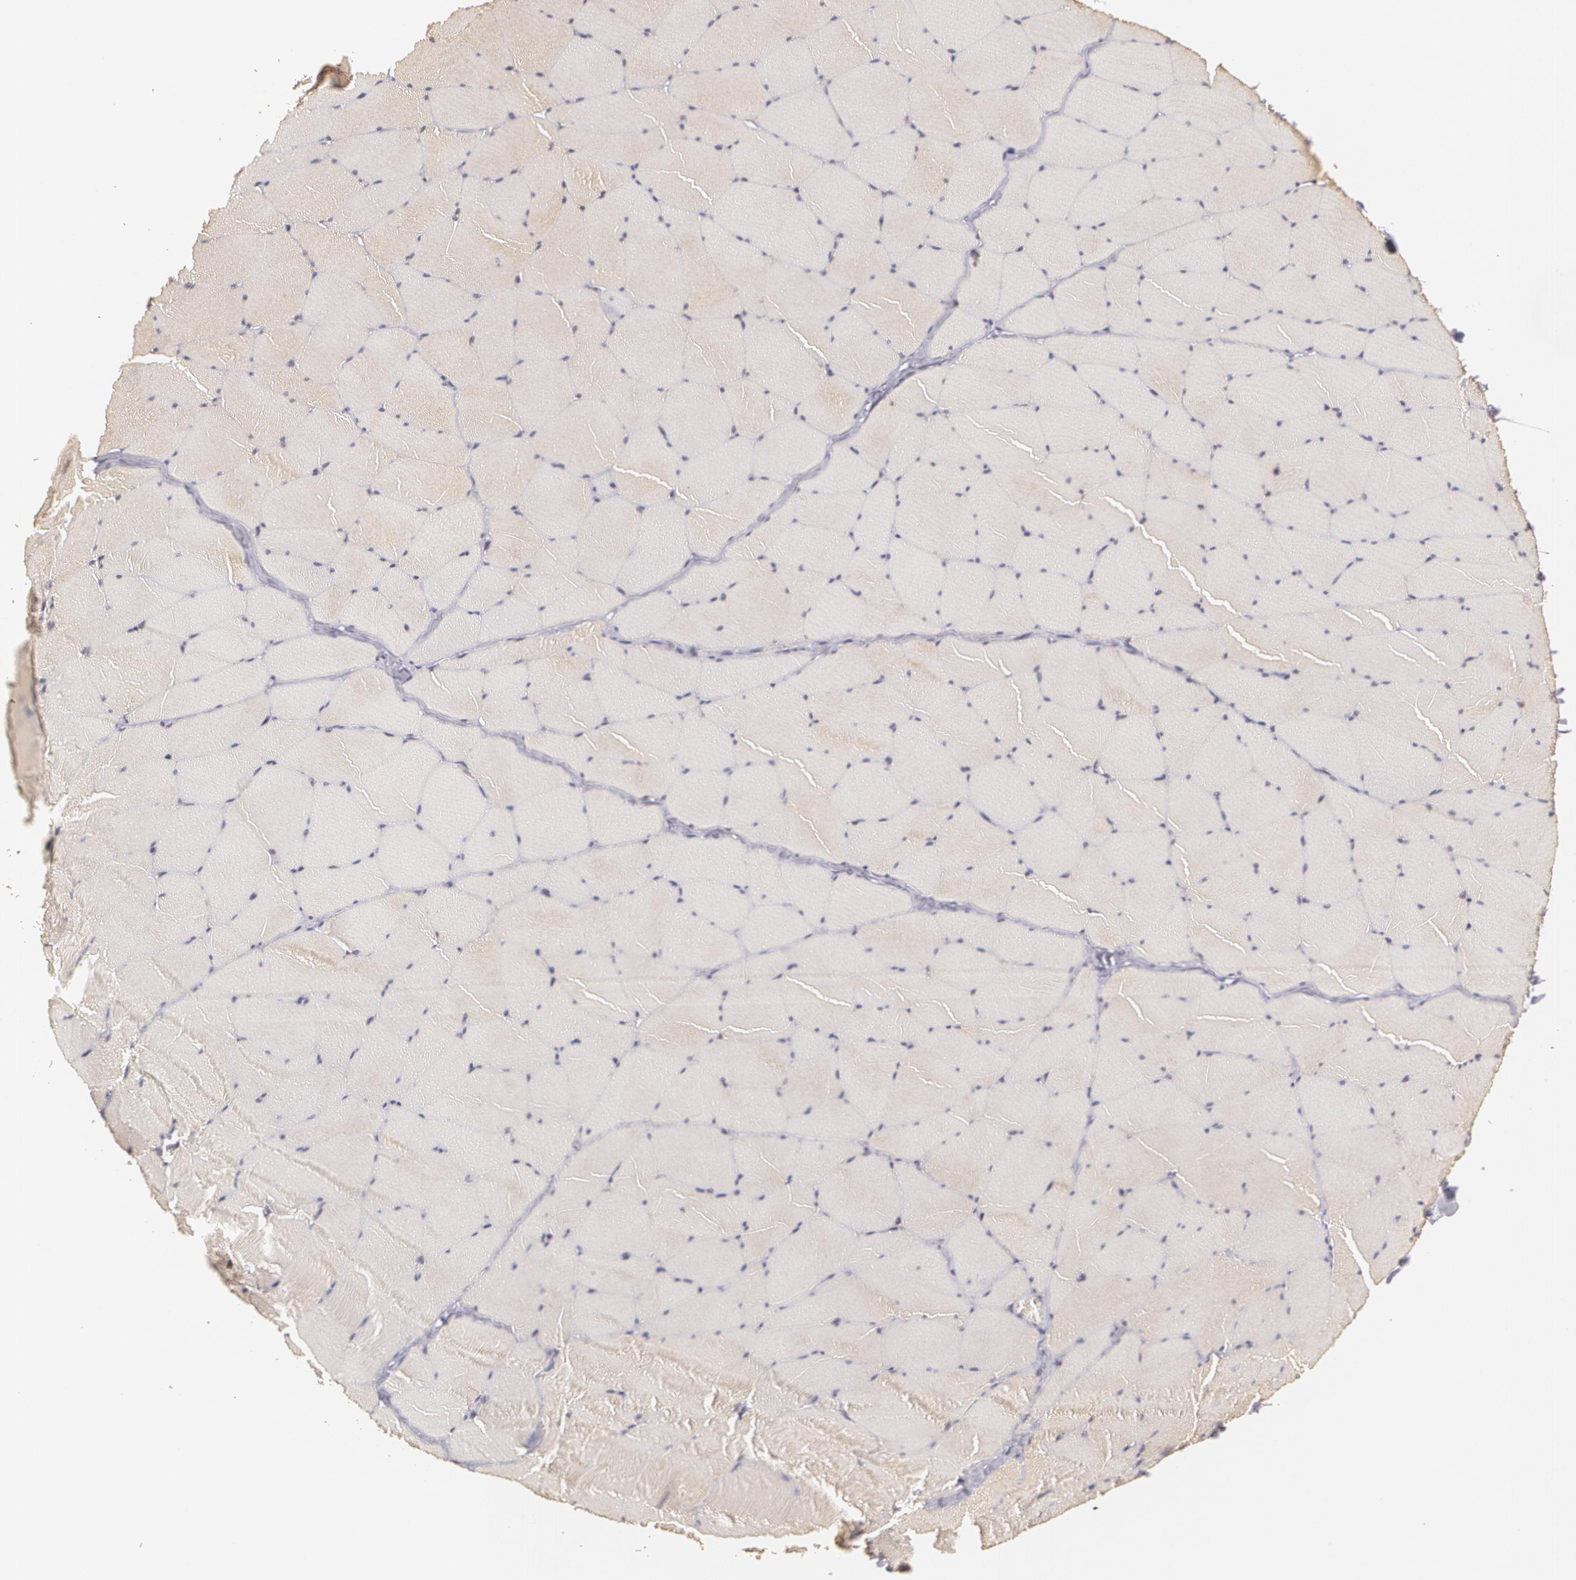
{"staining": {"intensity": "negative", "quantity": "none", "location": "none"}, "tissue": "skeletal muscle", "cell_type": "Myocytes", "image_type": "normal", "snomed": [{"axis": "morphology", "description": "Normal tissue, NOS"}, {"axis": "topography", "description": "Skeletal muscle"}, {"axis": "topography", "description": "Salivary gland"}], "caption": "Immunohistochemistry (IHC) of normal skeletal muscle displays no expression in myocytes.", "gene": "ZBTB16", "patient": {"sex": "male", "age": 62}}